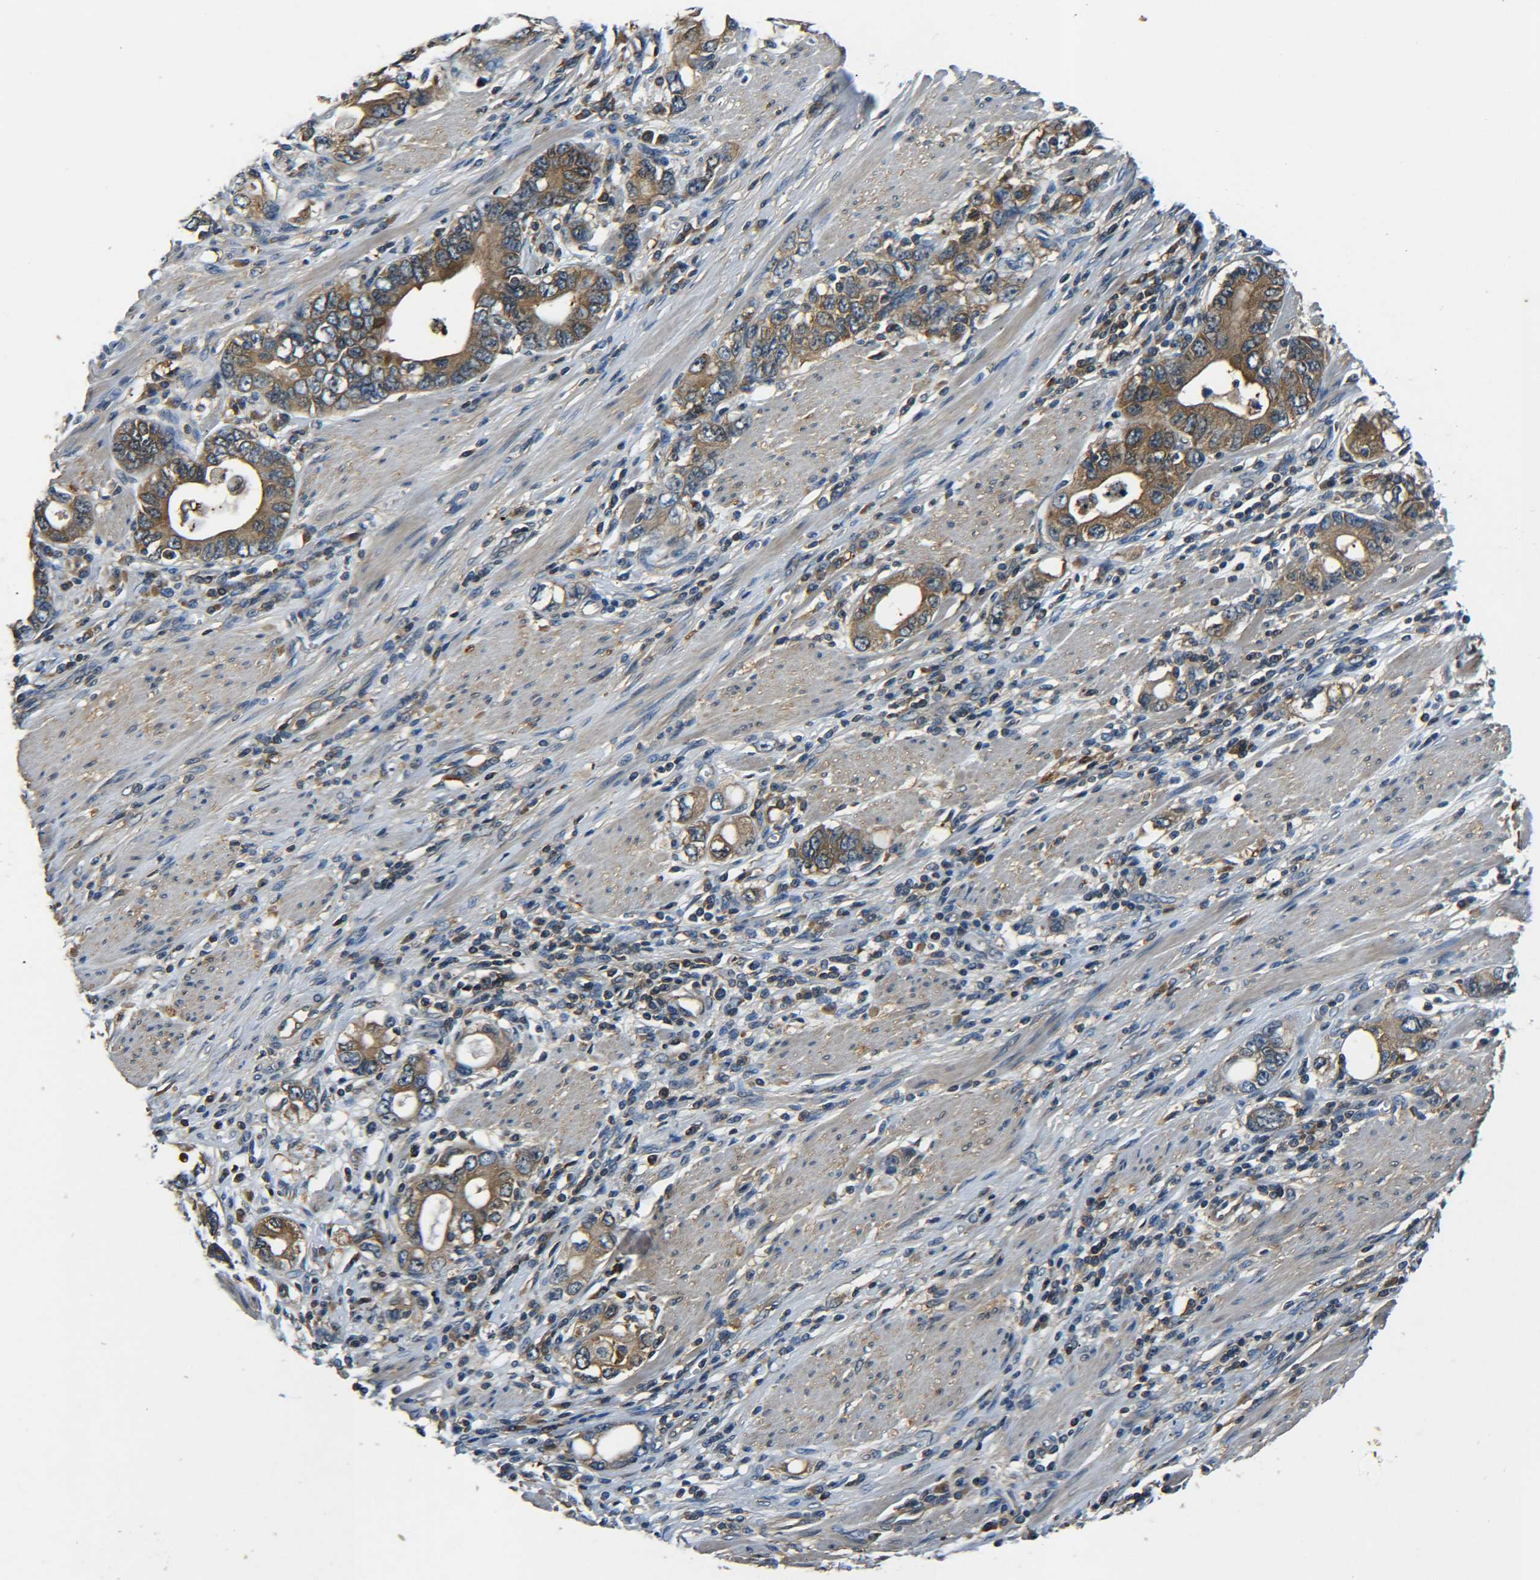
{"staining": {"intensity": "strong", "quantity": ">75%", "location": "cytoplasmic/membranous"}, "tissue": "stomach cancer", "cell_type": "Tumor cells", "image_type": "cancer", "snomed": [{"axis": "morphology", "description": "Adenocarcinoma, NOS"}, {"axis": "topography", "description": "Stomach, lower"}], "caption": "A high-resolution micrograph shows immunohistochemistry staining of stomach cancer (adenocarcinoma), which displays strong cytoplasmic/membranous expression in about >75% of tumor cells.", "gene": "PREB", "patient": {"sex": "female", "age": 93}}